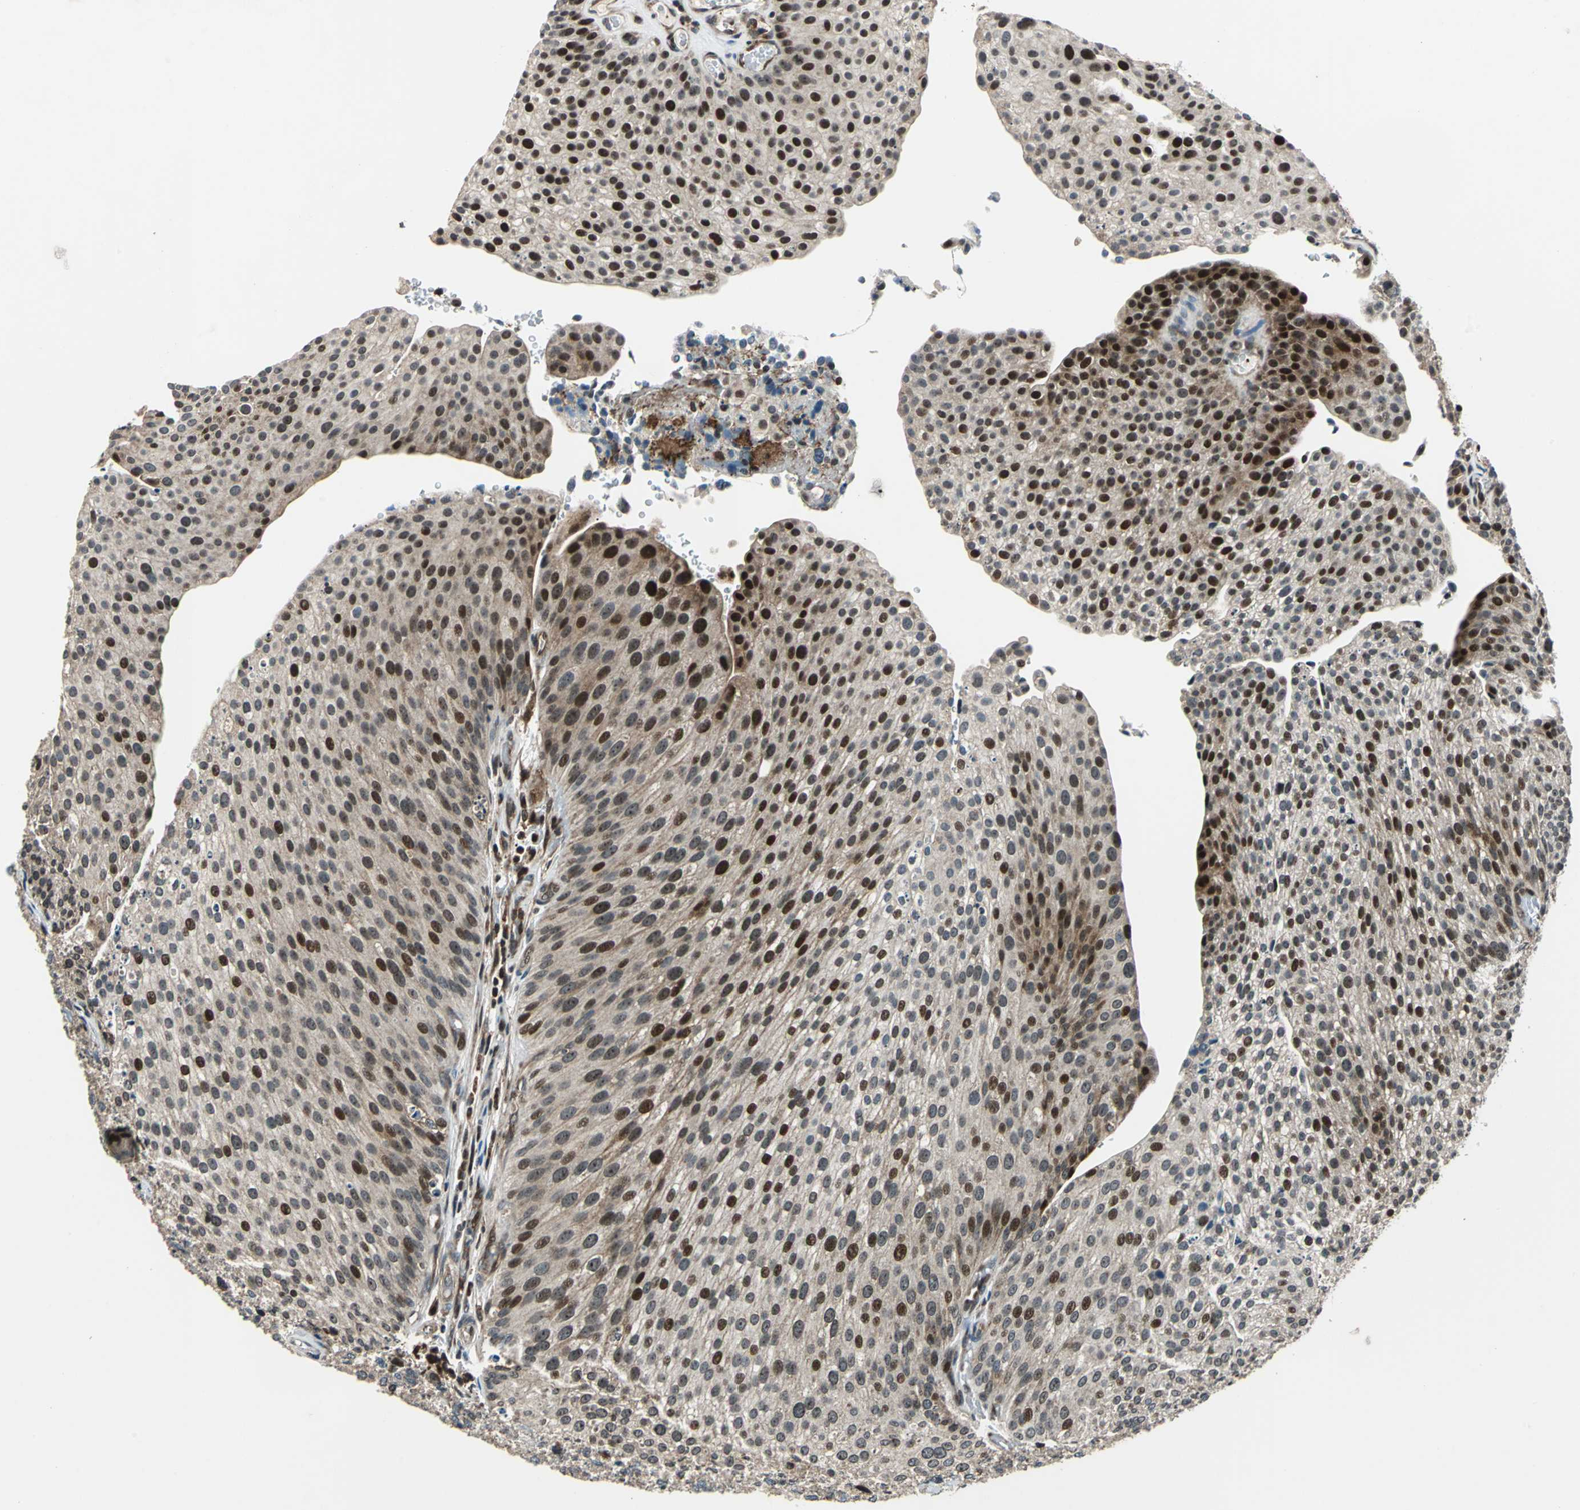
{"staining": {"intensity": "strong", "quantity": ">75%", "location": "nuclear"}, "tissue": "urothelial cancer", "cell_type": "Tumor cells", "image_type": "cancer", "snomed": [{"axis": "morphology", "description": "Urothelial carcinoma, Low grade"}, {"axis": "topography", "description": "Smooth muscle"}, {"axis": "topography", "description": "Urinary bladder"}], "caption": "Protein staining shows strong nuclear positivity in approximately >75% of tumor cells in urothelial cancer. (brown staining indicates protein expression, while blue staining denotes nuclei).", "gene": "AATF", "patient": {"sex": "male", "age": 60}}